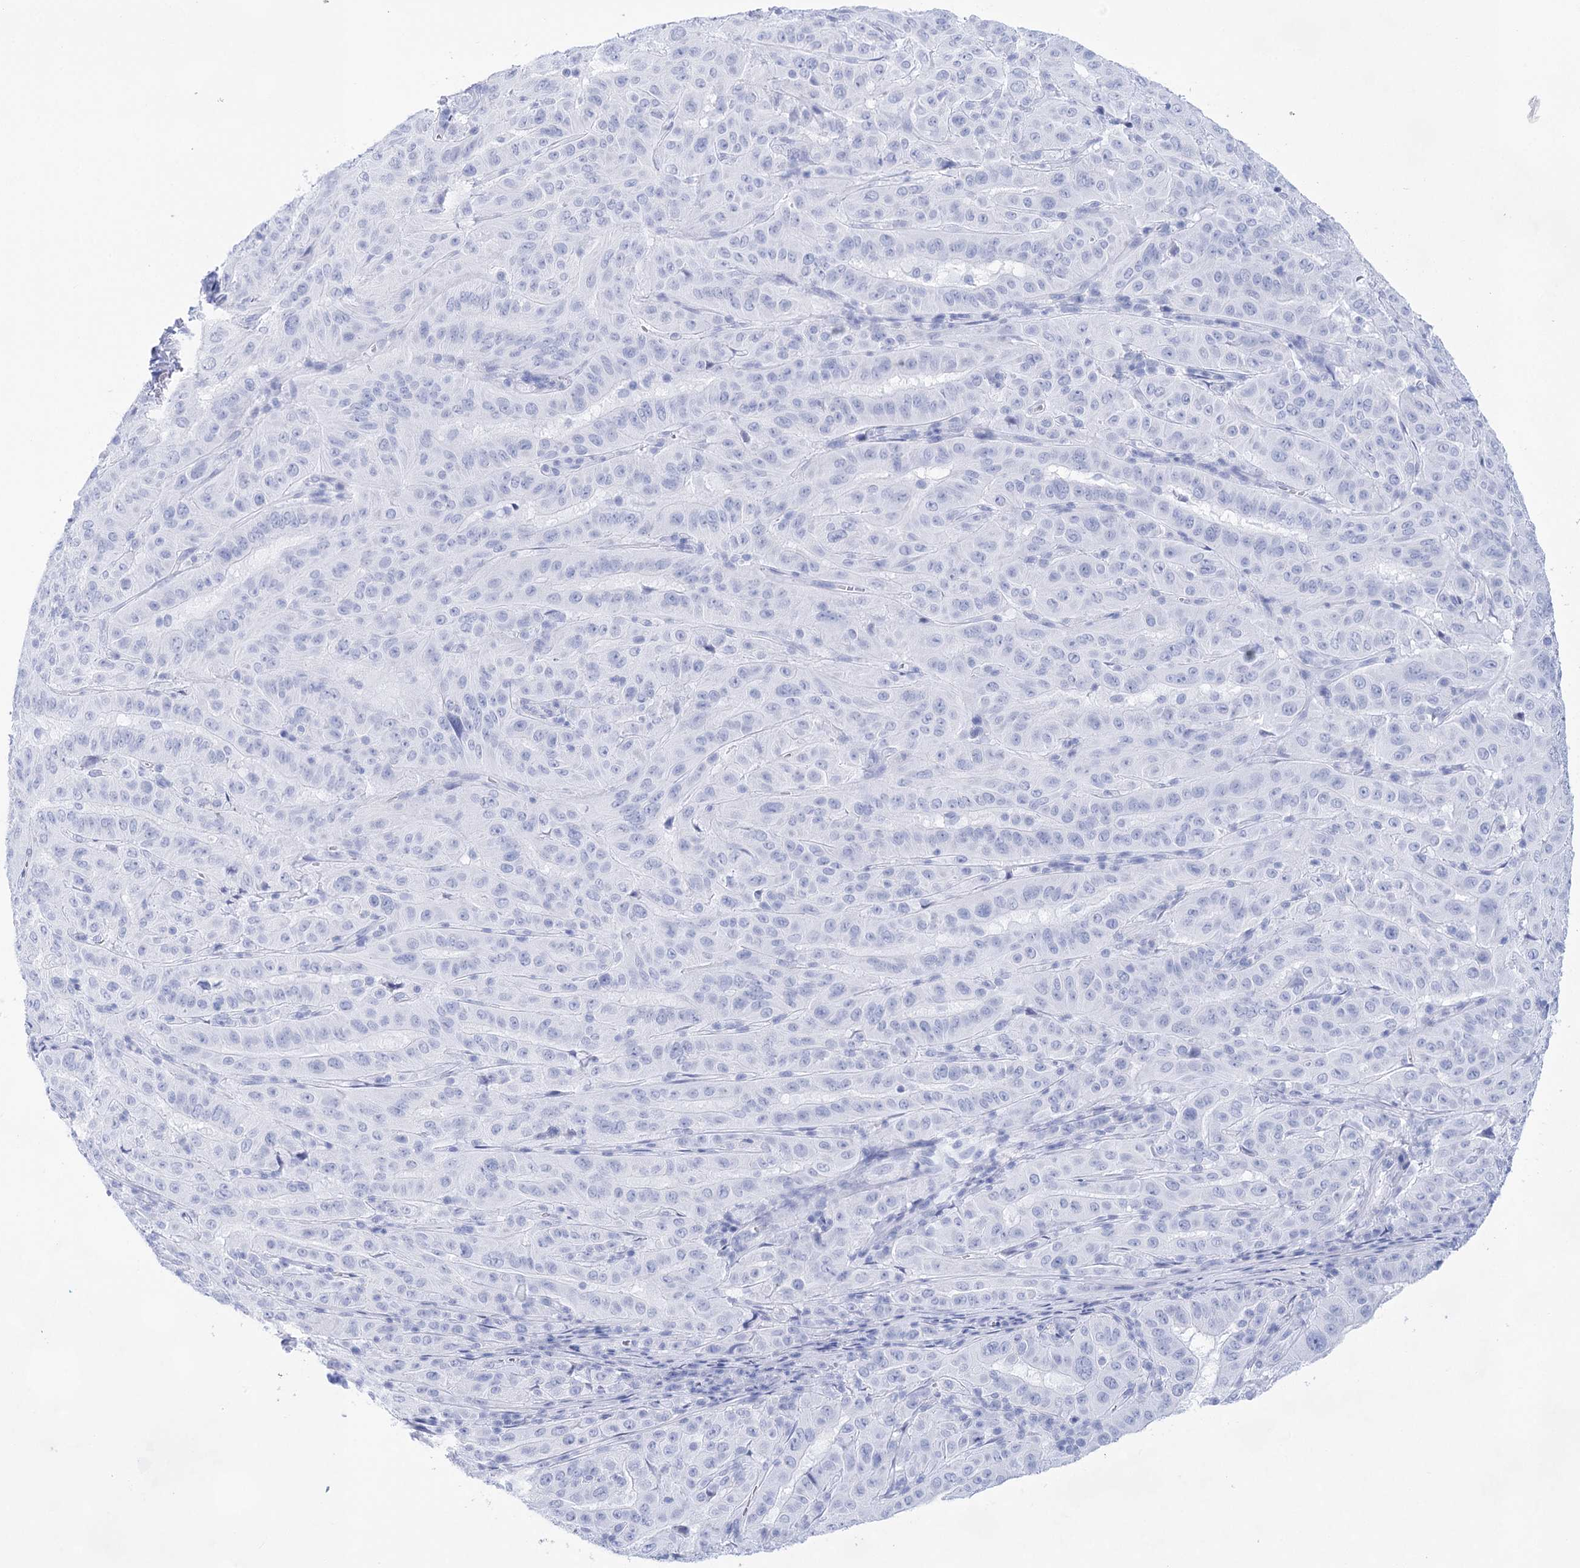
{"staining": {"intensity": "negative", "quantity": "none", "location": "none"}, "tissue": "pancreatic cancer", "cell_type": "Tumor cells", "image_type": "cancer", "snomed": [{"axis": "morphology", "description": "Adenocarcinoma, NOS"}, {"axis": "topography", "description": "Pancreas"}], "caption": "A high-resolution image shows IHC staining of pancreatic cancer (adenocarcinoma), which reveals no significant staining in tumor cells. (Brightfield microscopy of DAB immunohistochemistry at high magnification).", "gene": "LALBA", "patient": {"sex": "male", "age": 63}}